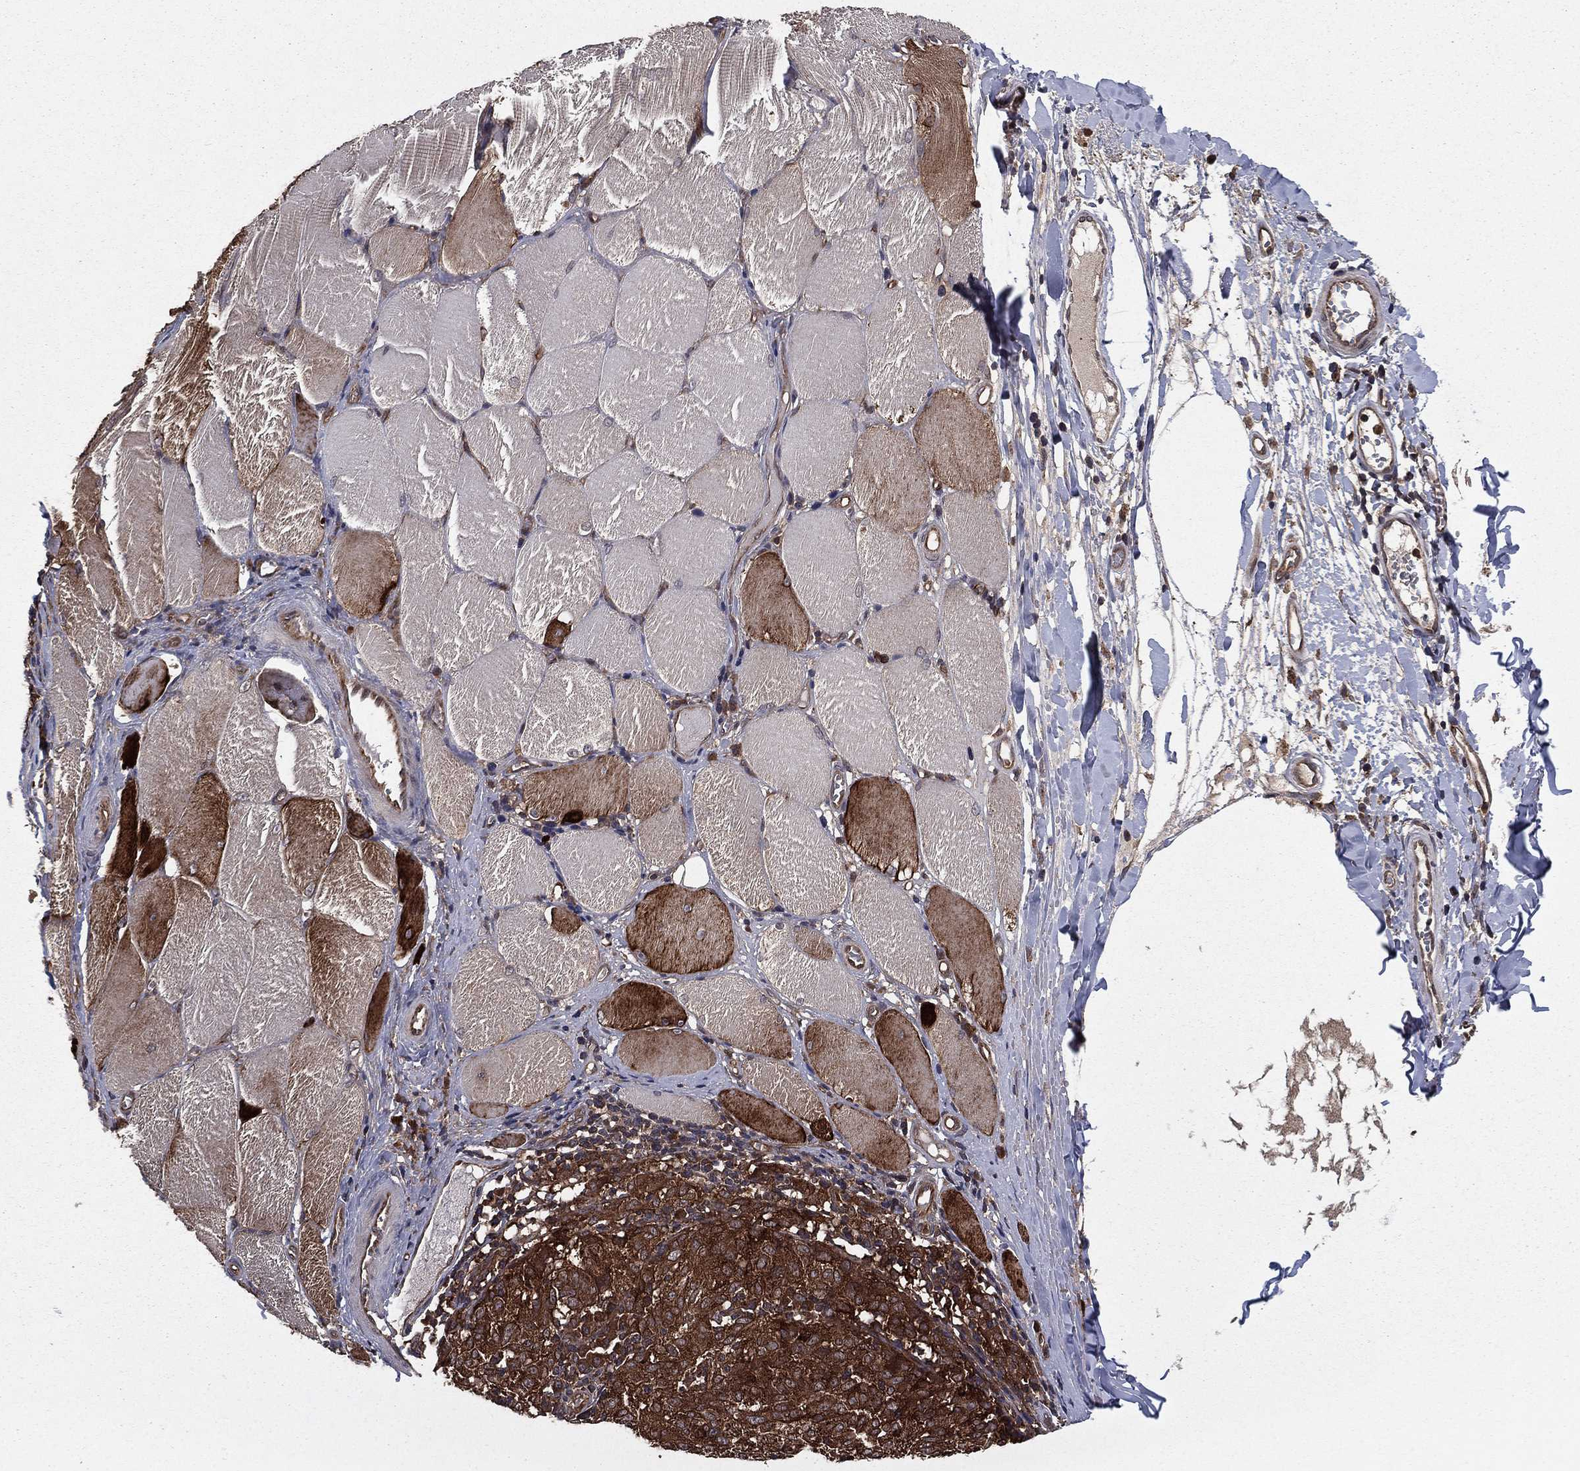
{"staining": {"intensity": "strong", "quantity": ">75%", "location": "cytoplasmic/membranous"}, "tissue": "melanoma", "cell_type": "Tumor cells", "image_type": "cancer", "snomed": [{"axis": "morphology", "description": "Malignant melanoma, NOS"}, {"axis": "topography", "description": "Skin"}], "caption": "Melanoma stained with a protein marker reveals strong staining in tumor cells.", "gene": "CERT1", "patient": {"sex": "female", "age": 72}}